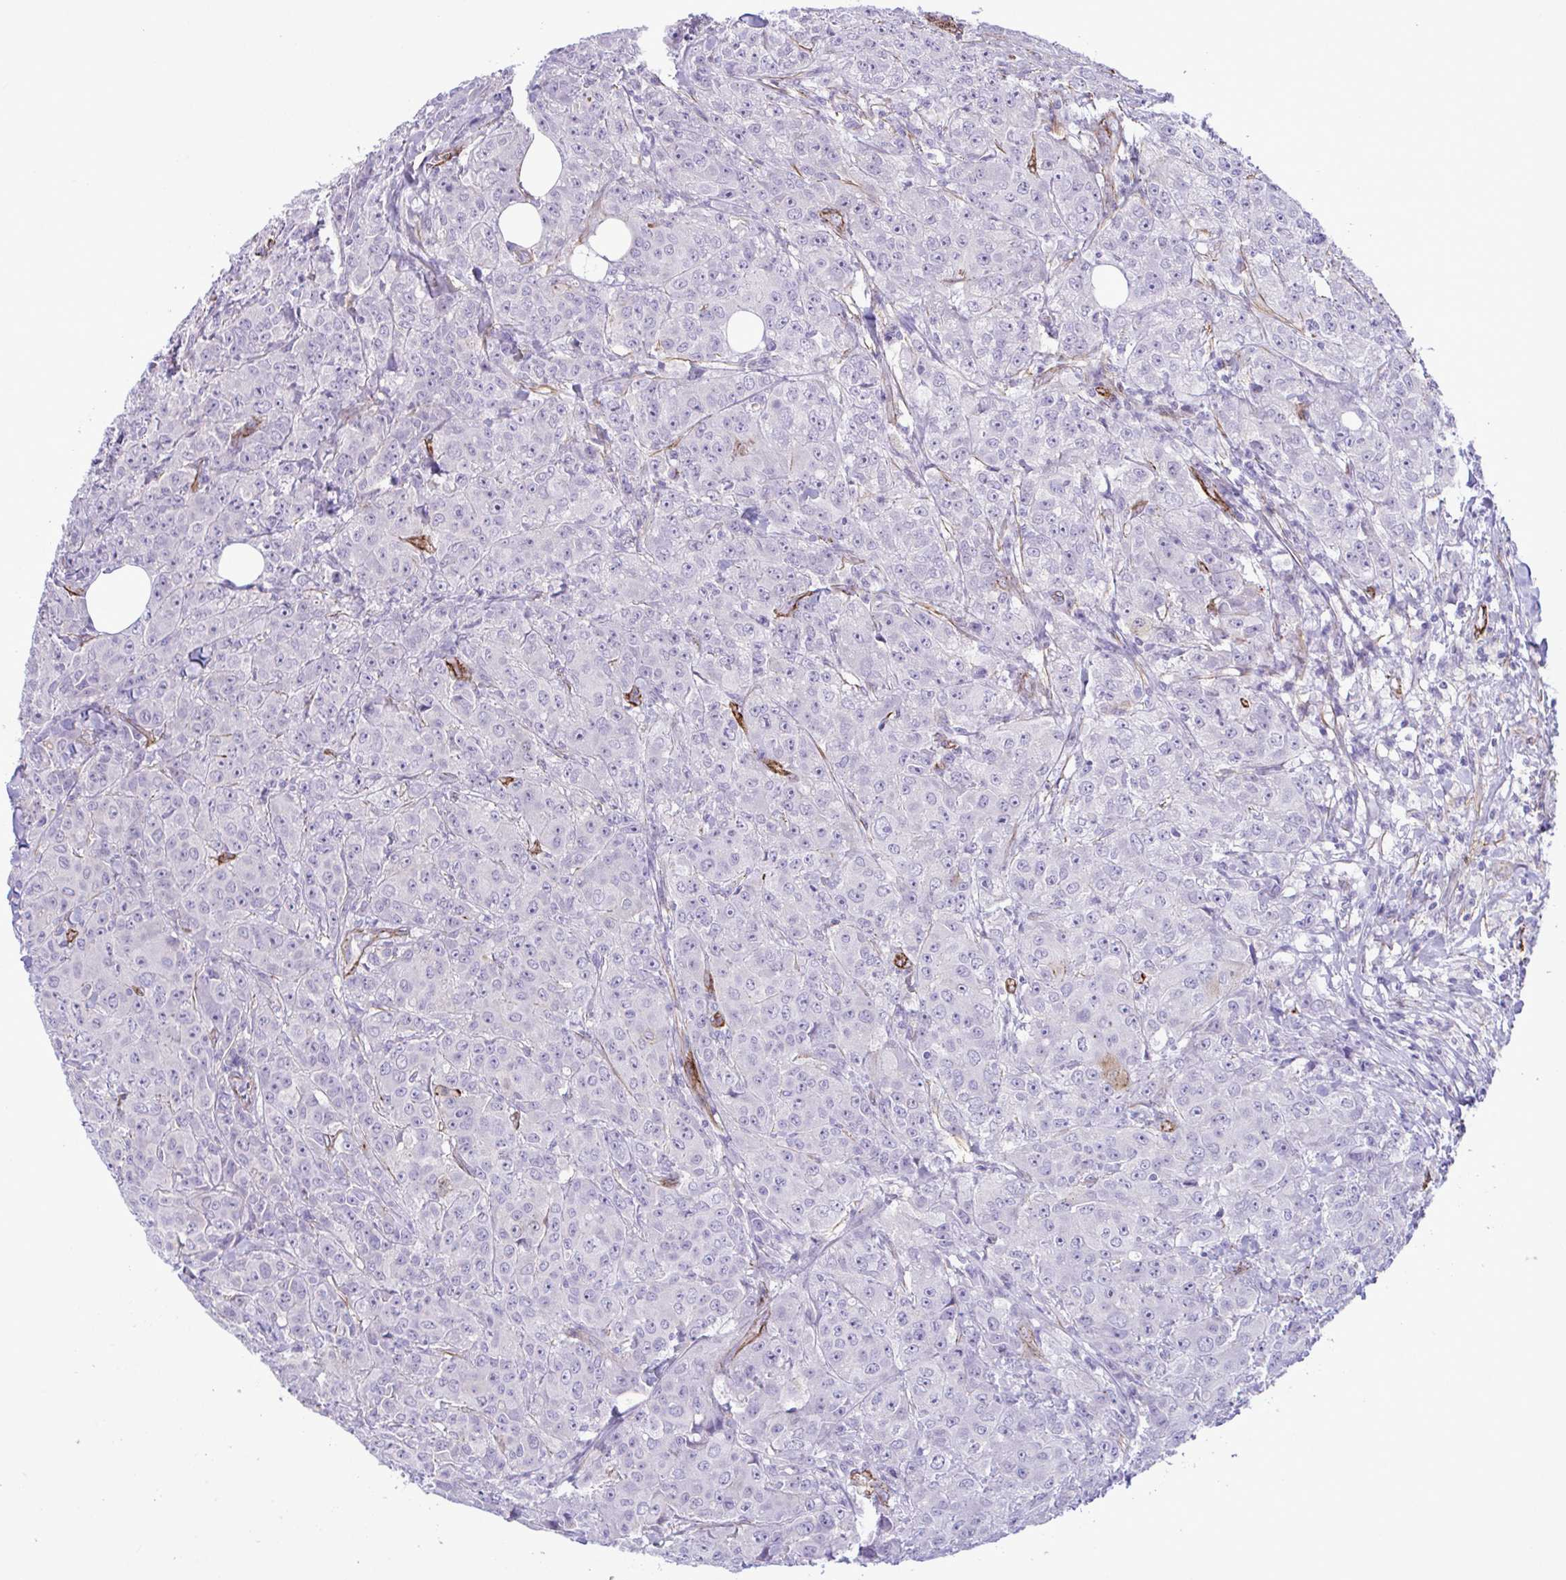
{"staining": {"intensity": "negative", "quantity": "none", "location": "none"}, "tissue": "breast cancer", "cell_type": "Tumor cells", "image_type": "cancer", "snomed": [{"axis": "morphology", "description": "Normal tissue, NOS"}, {"axis": "morphology", "description": "Duct carcinoma"}, {"axis": "topography", "description": "Breast"}], "caption": "This is an immunohistochemistry (IHC) histopathology image of human invasive ductal carcinoma (breast). There is no staining in tumor cells.", "gene": "SYNPO2L", "patient": {"sex": "female", "age": 43}}